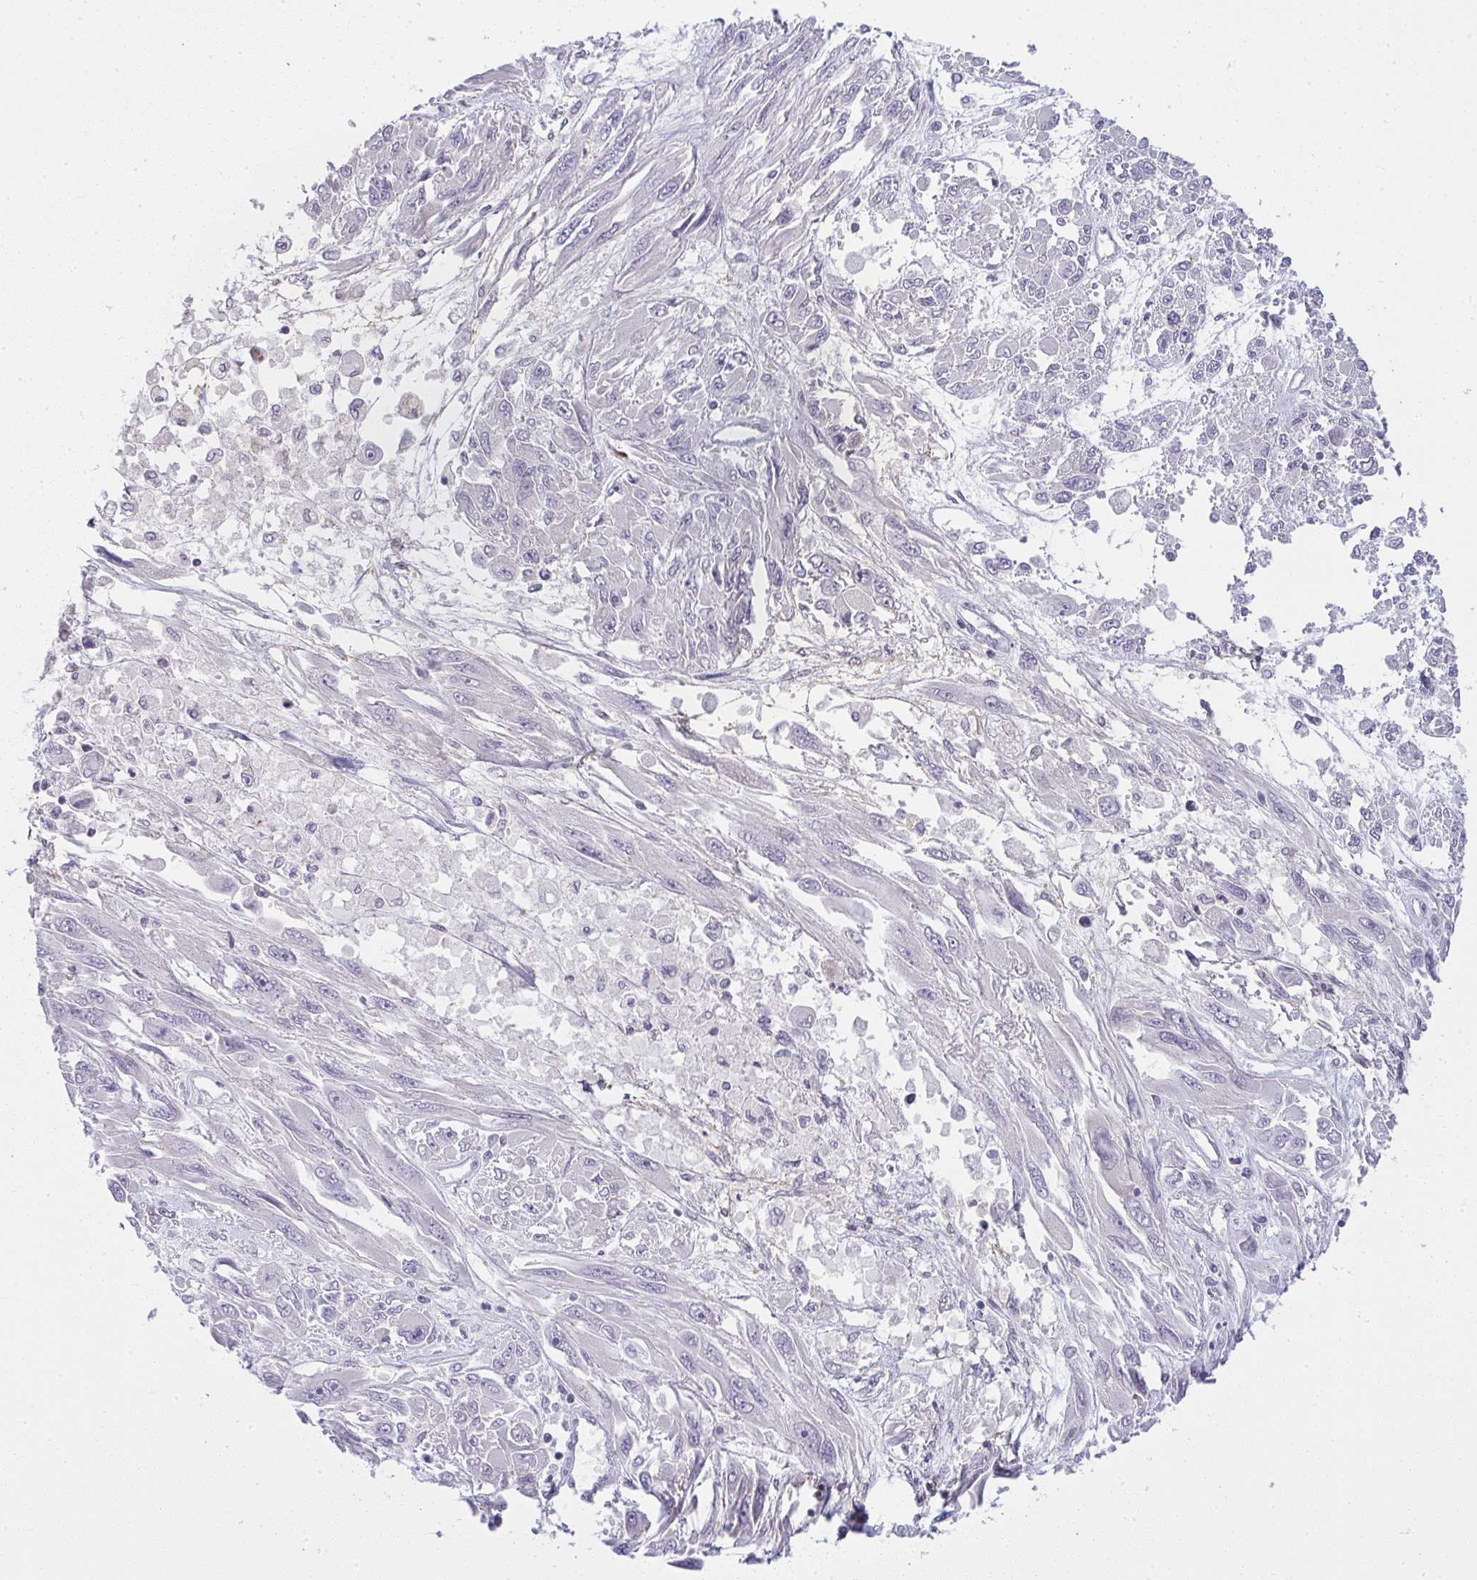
{"staining": {"intensity": "negative", "quantity": "none", "location": "none"}, "tissue": "melanoma", "cell_type": "Tumor cells", "image_type": "cancer", "snomed": [{"axis": "morphology", "description": "Malignant melanoma, NOS"}, {"axis": "topography", "description": "Skin"}], "caption": "Immunohistochemistry of human melanoma displays no positivity in tumor cells. Brightfield microscopy of IHC stained with DAB (3,3'-diaminobenzidine) (brown) and hematoxylin (blue), captured at high magnification.", "gene": "CACNA1S", "patient": {"sex": "female", "age": 91}}